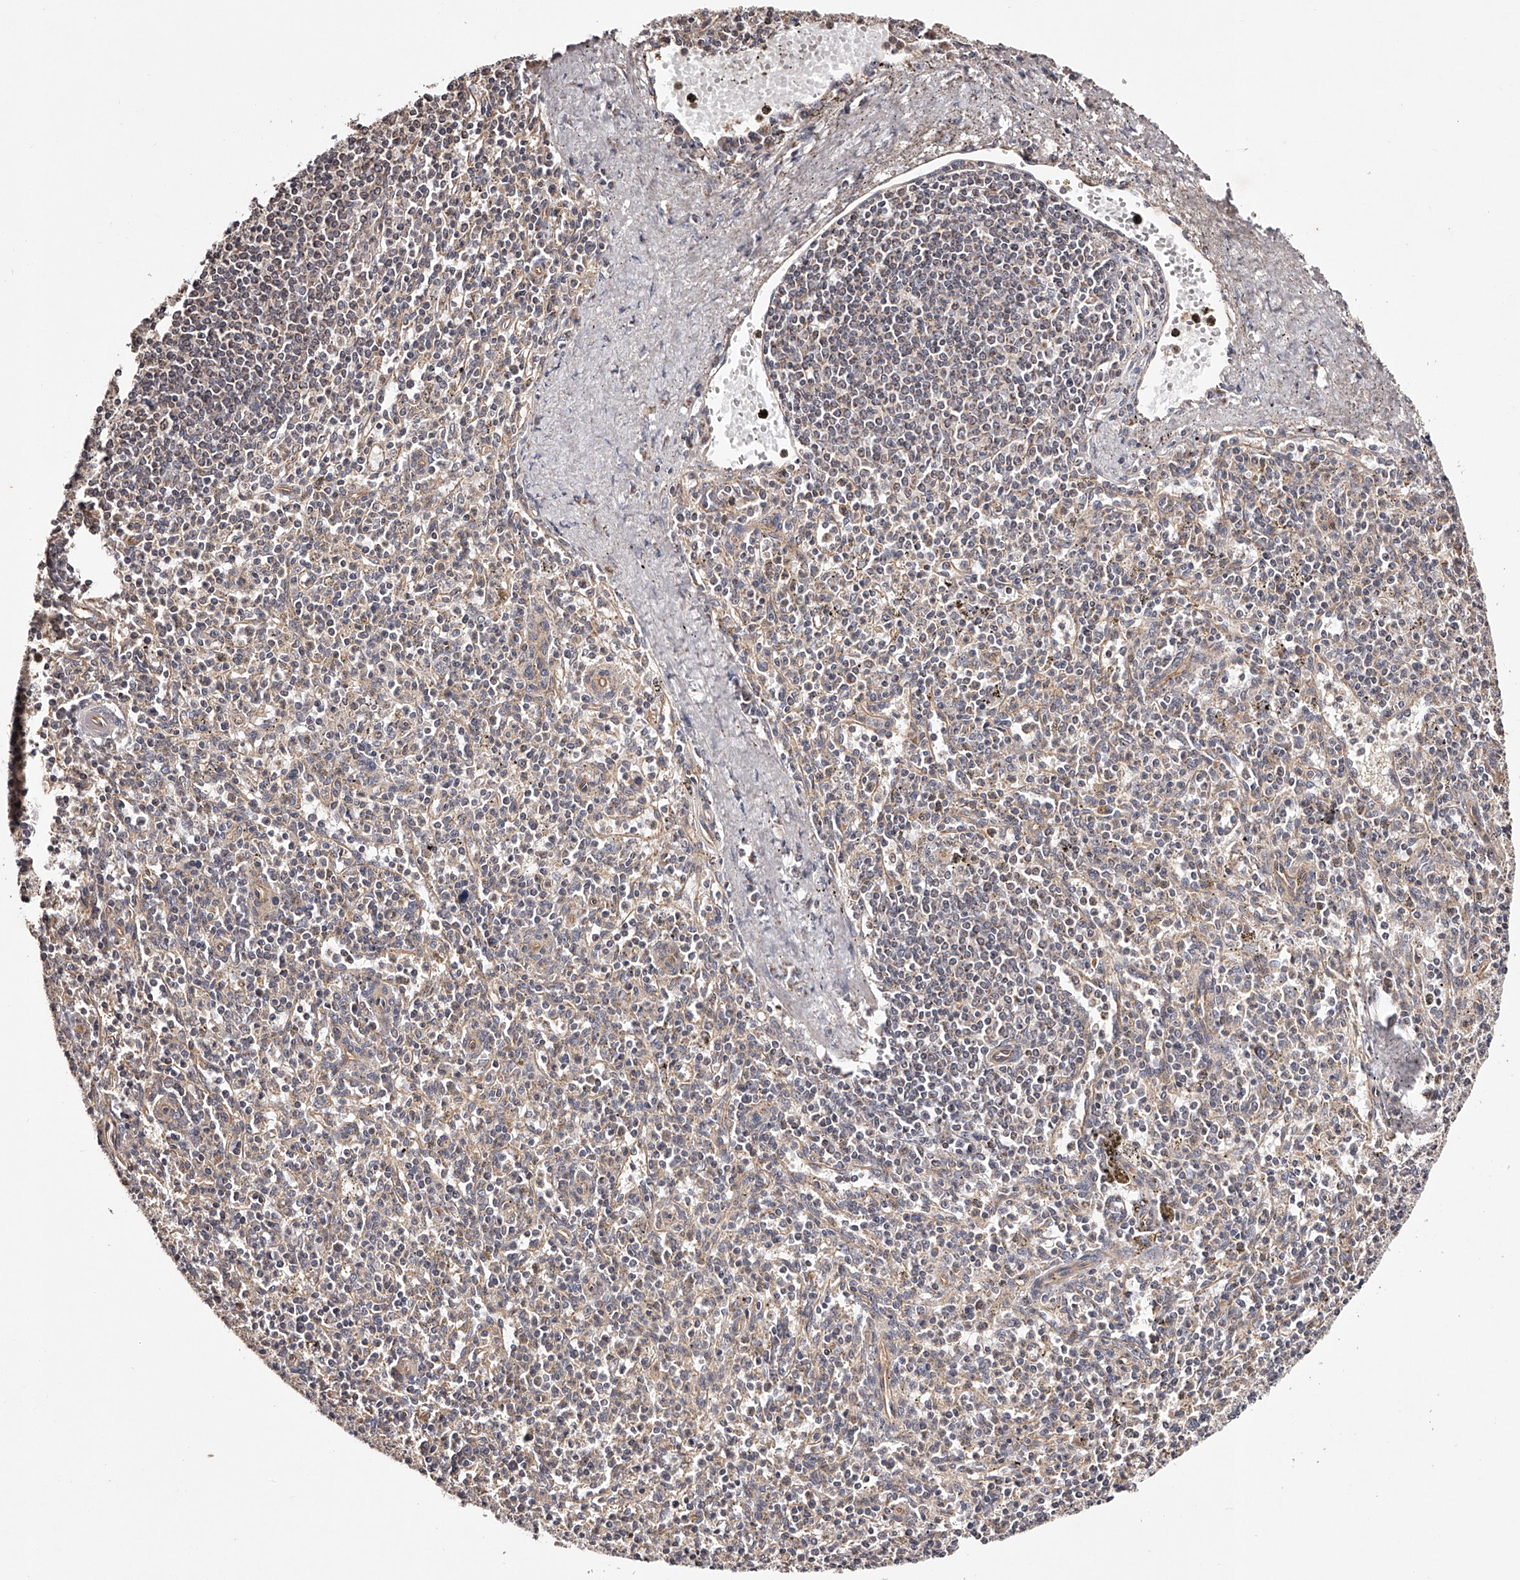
{"staining": {"intensity": "negative", "quantity": "none", "location": "none"}, "tissue": "spleen", "cell_type": "Cells in red pulp", "image_type": "normal", "snomed": [{"axis": "morphology", "description": "Normal tissue, NOS"}, {"axis": "topography", "description": "Spleen"}], "caption": "Immunohistochemical staining of benign human spleen shows no significant expression in cells in red pulp. Nuclei are stained in blue.", "gene": "USP21", "patient": {"sex": "male", "age": 72}}